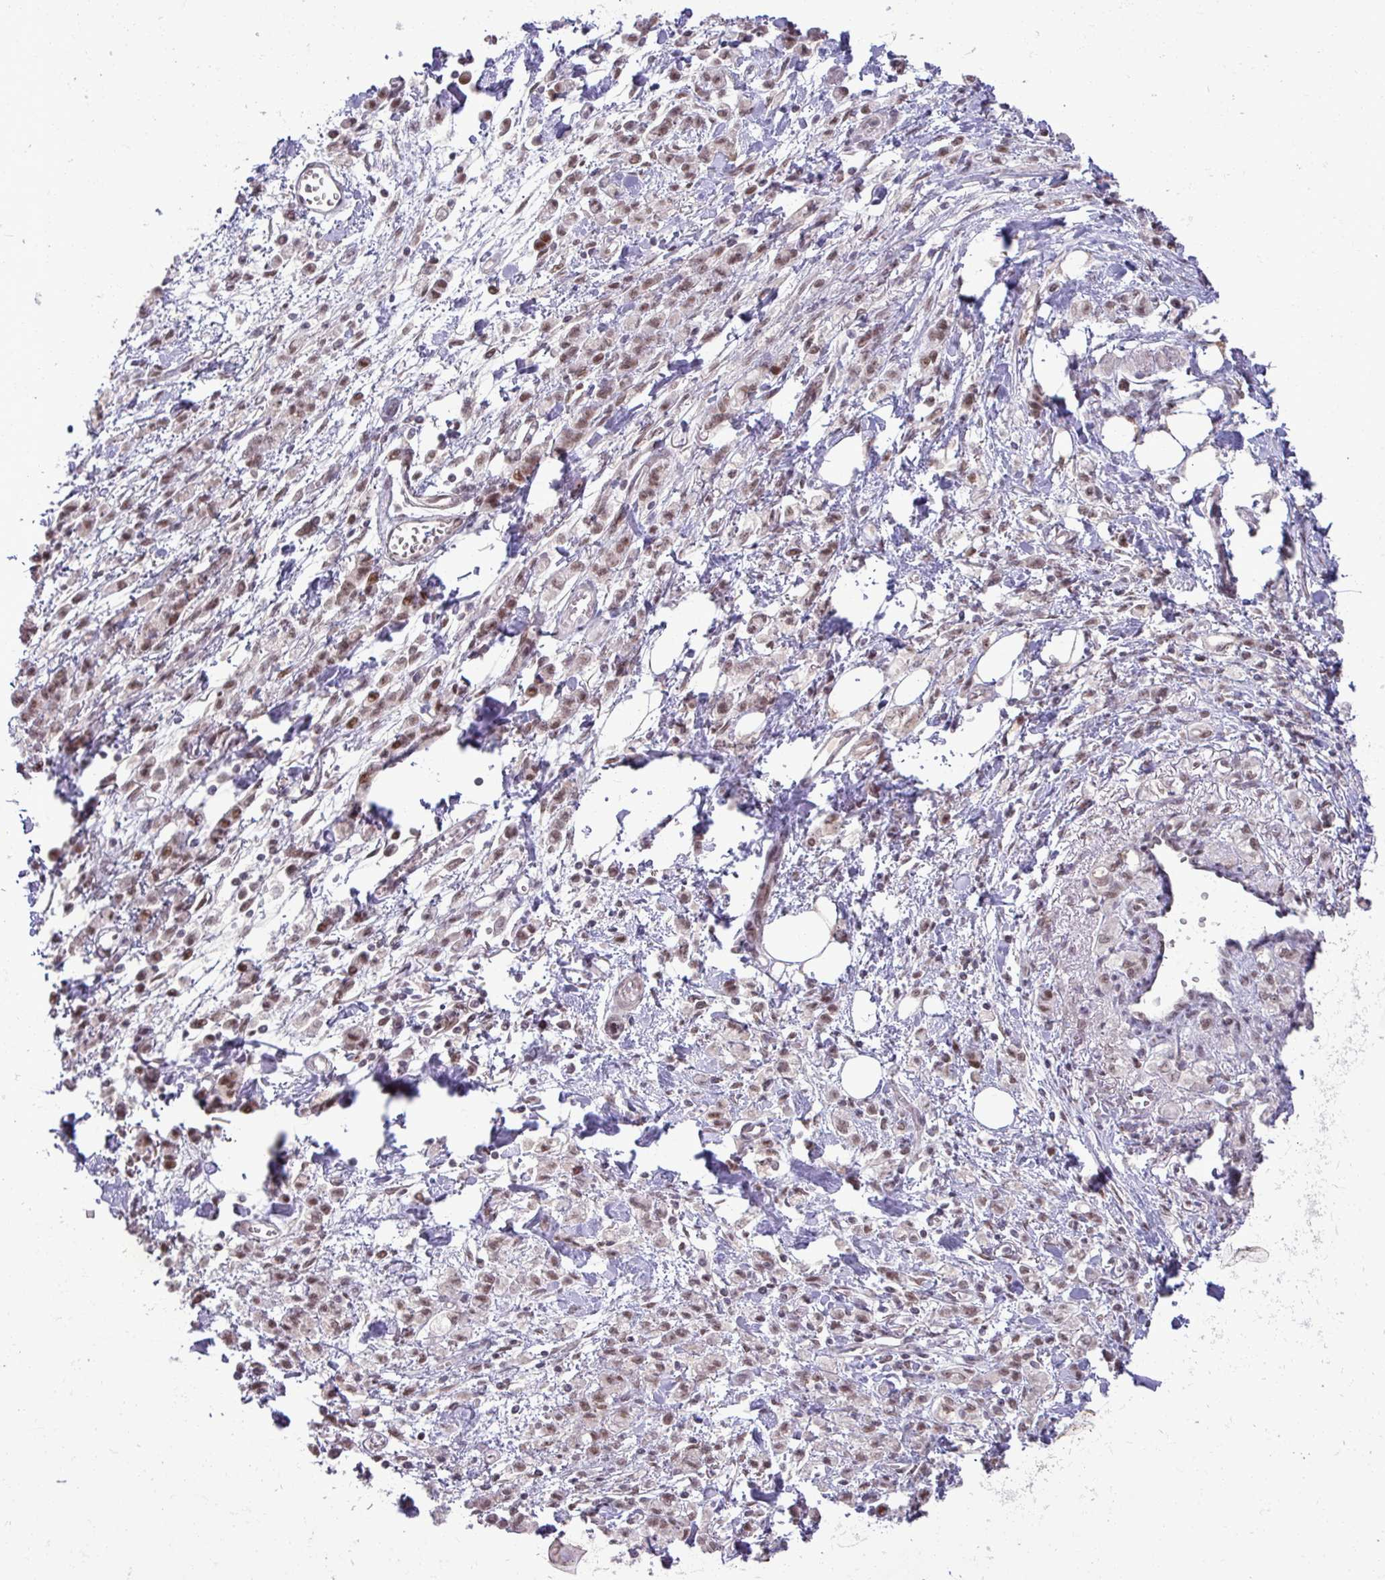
{"staining": {"intensity": "weak", "quantity": ">75%", "location": "nuclear"}, "tissue": "stomach cancer", "cell_type": "Tumor cells", "image_type": "cancer", "snomed": [{"axis": "morphology", "description": "Adenocarcinoma, NOS"}, {"axis": "topography", "description": "Stomach"}], "caption": "Adenocarcinoma (stomach) was stained to show a protein in brown. There is low levels of weak nuclear positivity in approximately >75% of tumor cells. (brown staining indicates protein expression, while blue staining denotes nuclei).", "gene": "PTPN20", "patient": {"sex": "male", "age": 77}}